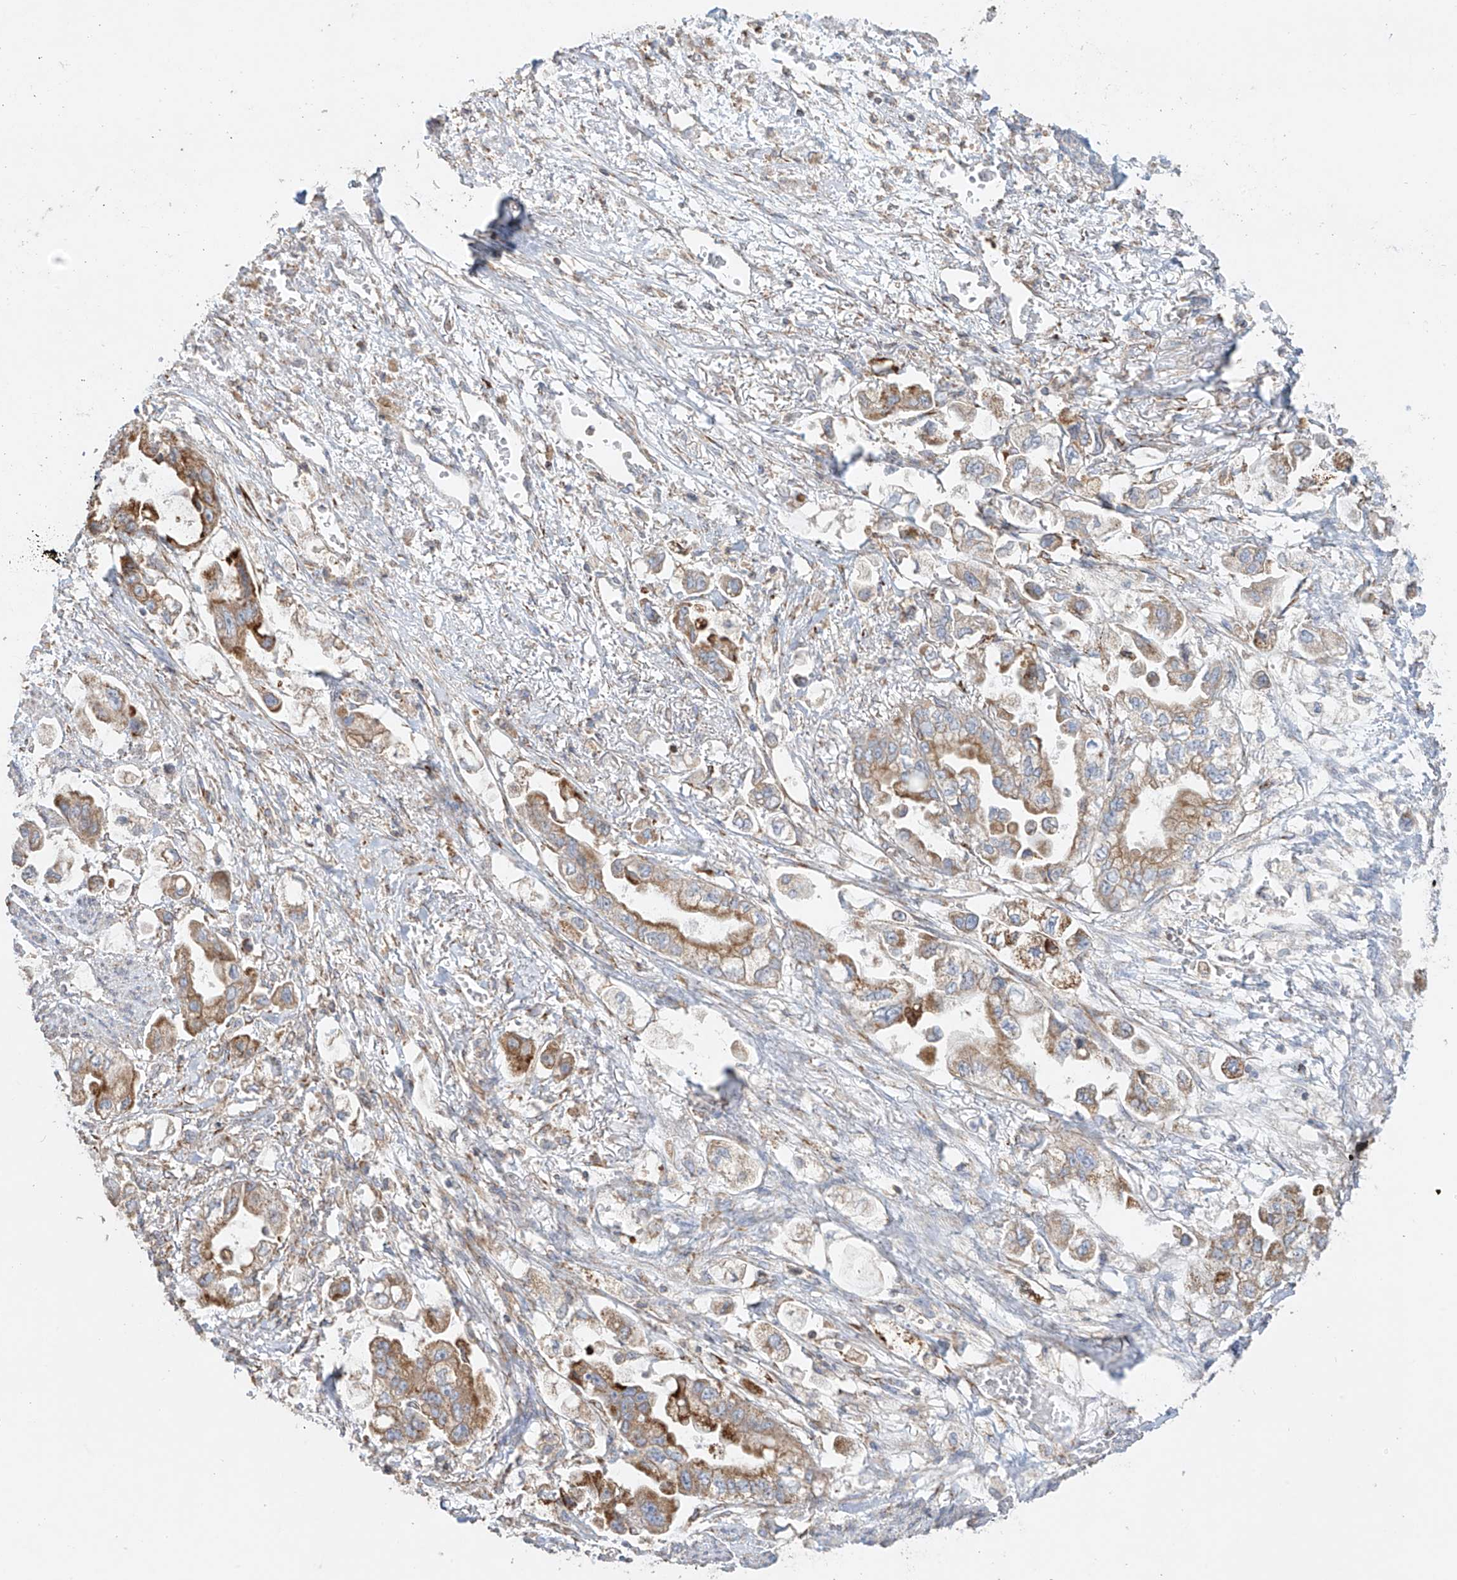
{"staining": {"intensity": "moderate", "quantity": ">75%", "location": "cytoplasmic/membranous"}, "tissue": "stomach cancer", "cell_type": "Tumor cells", "image_type": "cancer", "snomed": [{"axis": "morphology", "description": "Adenocarcinoma, NOS"}, {"axis": "topography", "description": "Stomach"}], "caption": "DAB (3,3'-diaminobenzidine) immunohistochemical staining of human adenocarcinoma (stomach) reveals moderate cytoplasmic/membranous protein expression in about >75% of tumor cells.", "gene": "COLGALT2", "patient": {"sex": "male", "age": 62}}